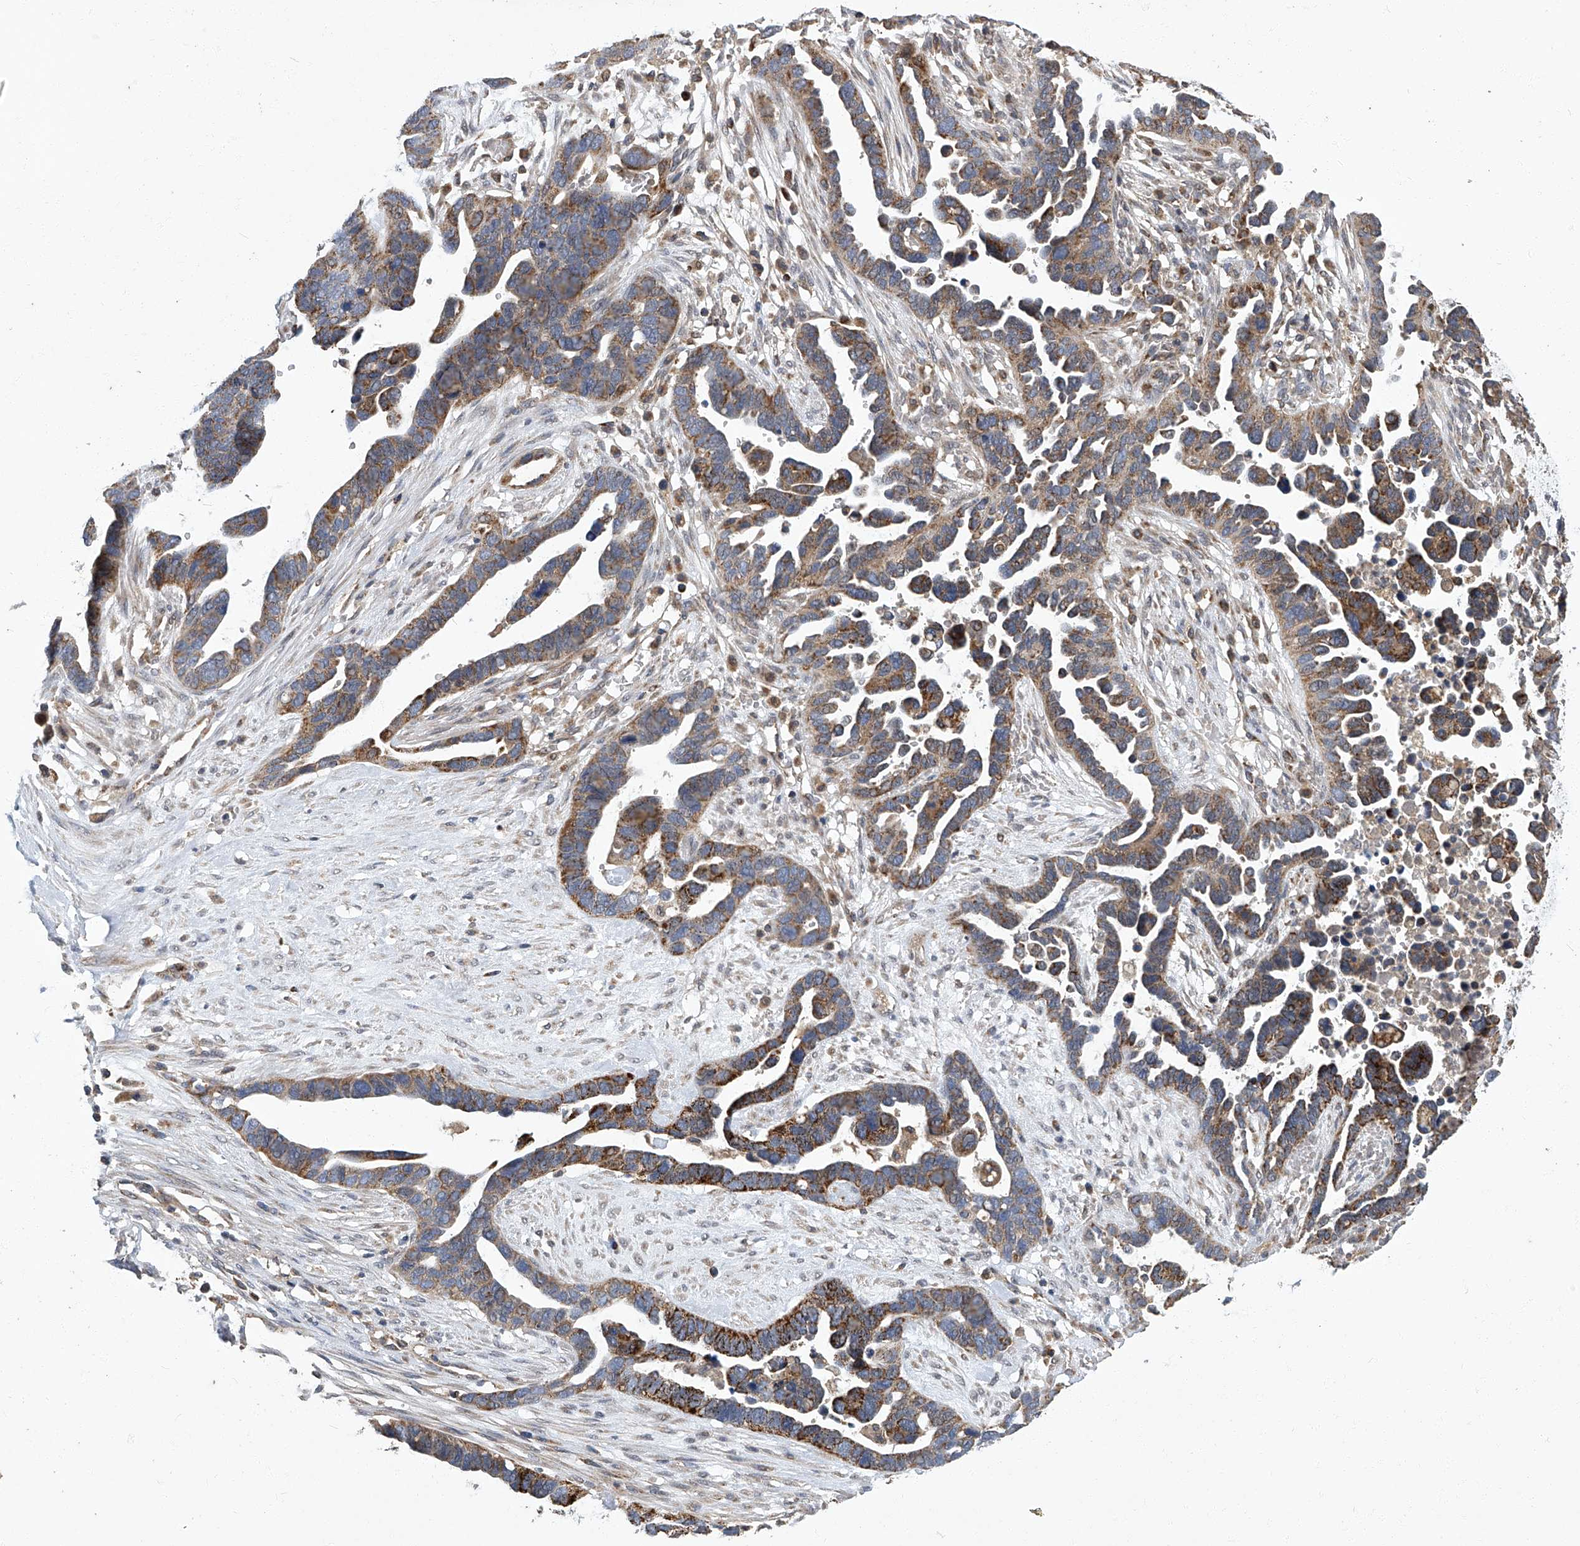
{"staining": {"intensity": "moderate", "quantity": ">75%", "location": "cytoplasmic/membranous"}, "tissue": "ovarian cancer", "cell_type": "Tumor cells", "image_type": "cancer", "snomed": [{"axis": "morphology", "description": "Cystadenocarcinoma, serous, NOS"}, {"axis": "topography", "description": "Ovary"}], "caption": "Immunohistochemistry (IHC) histopathology image of neoplastic tissue: ovarian serous cystadenocarcinoma stained using immunohistochemistry (IHC) displays medium levels of moderate protein expression localized specifically in the cytoplasmic/membranous of tumor cells, appearing as a cytoplasmic/membranous brown color.", "gene": "TNFRSF13B", "patient": {"sex": "female", "age": 54}}